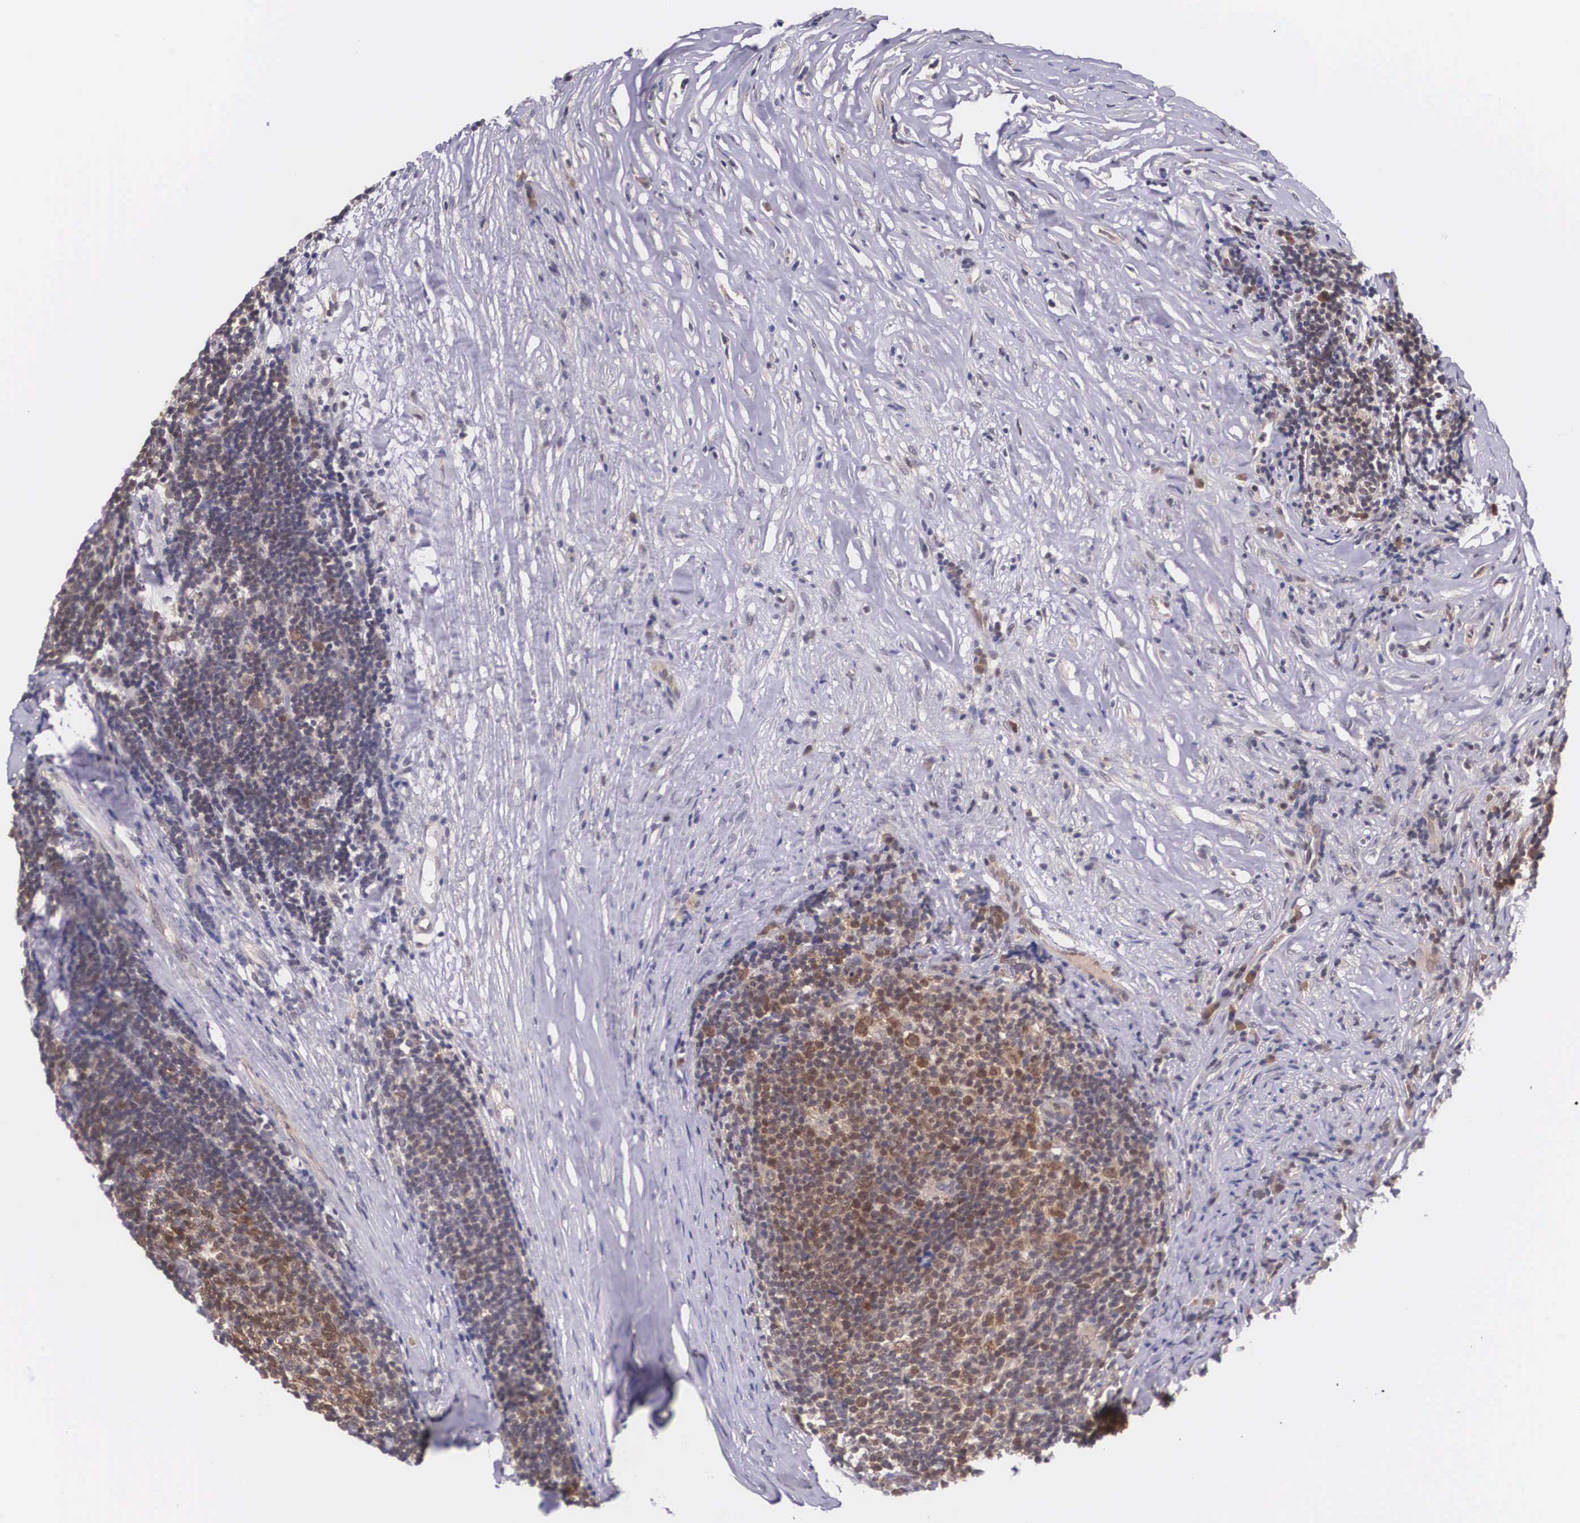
{"staining": {"intensity": "strong", "quantity": "25%-75%", "location": "cytoplasmic/membranous"}, "tissue": "lymphoma", "cell_type": "Tumor cells", "image_type": "cancer", "snomed": [{"axis": "morphology", "description": "Malignant lymphoma, non-Hodgkin's type, Low grade"}, {"axis": "topography", "description": "Lymph node"}], "caption": "Malignant lymphoma, non-Hodgkin's type (low-grade) was stained to show a protein in brown. There is high levels of strong cytoplasmic/membranous staining in about 25%-75% of tumor cells. The protein is shown in brown color, while the nuclei are stained blue.", "gene": "IGBP1", "patient": {"sex": "male", "age": 74}}